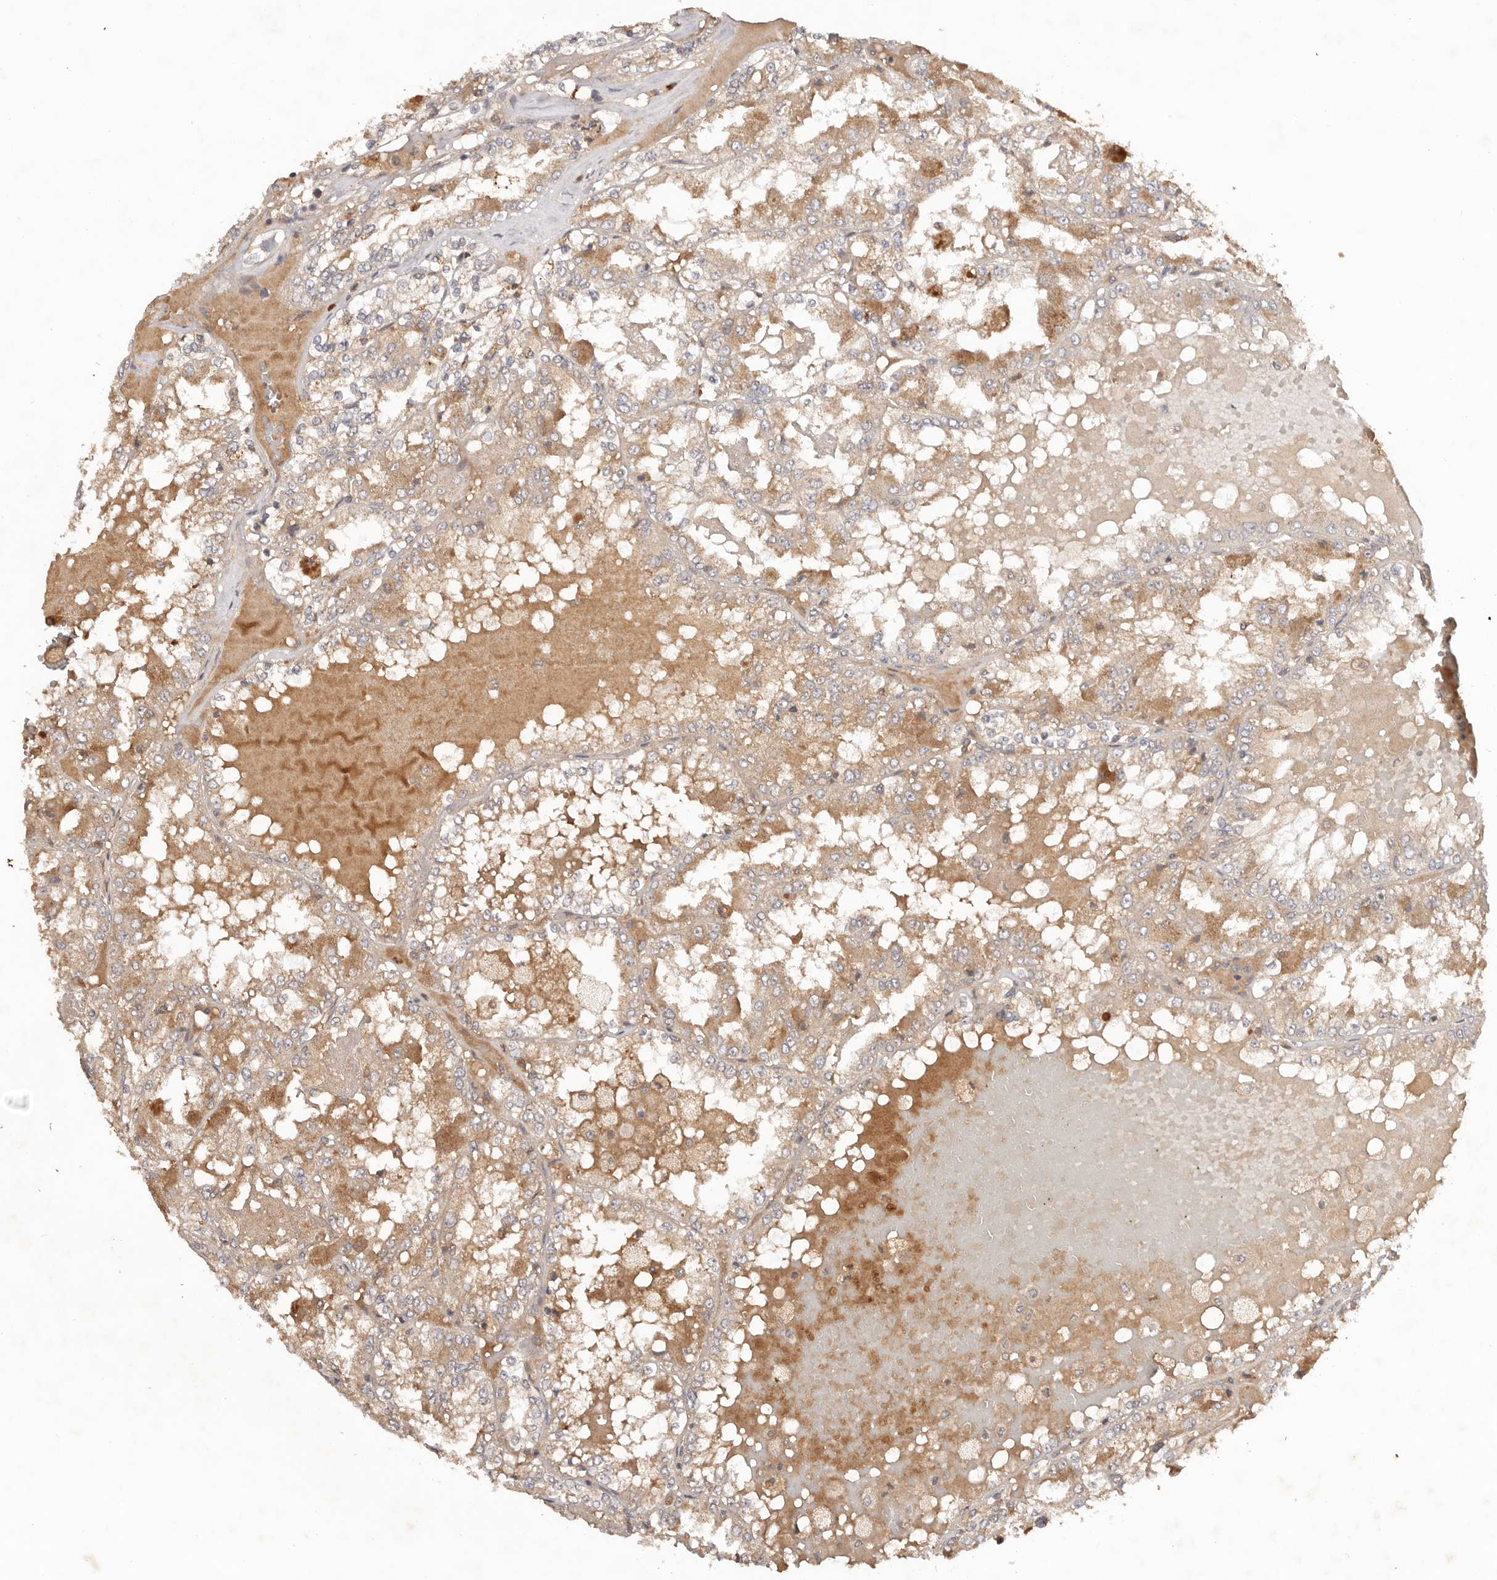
{"staining": {"intensity": "moderate", "quantity": "<25%", "location": "cytoplasmic/membranous"}, "tissue": "renal cancer", "cell_type": "Tumor cells", "image_type": "cancer", "snomed": [{"axis": "morphology", "description": "Adenocarcinoma, NOS"}, {"axis": "topography", "description": "Kidney"}], "caption": "High-power microscopy captured an IHC histopathology image of renal adenocarcinoma, revealing moderate cytoplasmic/membranous staining in approximately <25% of tumor cells.", "gene": "PKIB", "patient": {"sex": "female", "age": 56}}